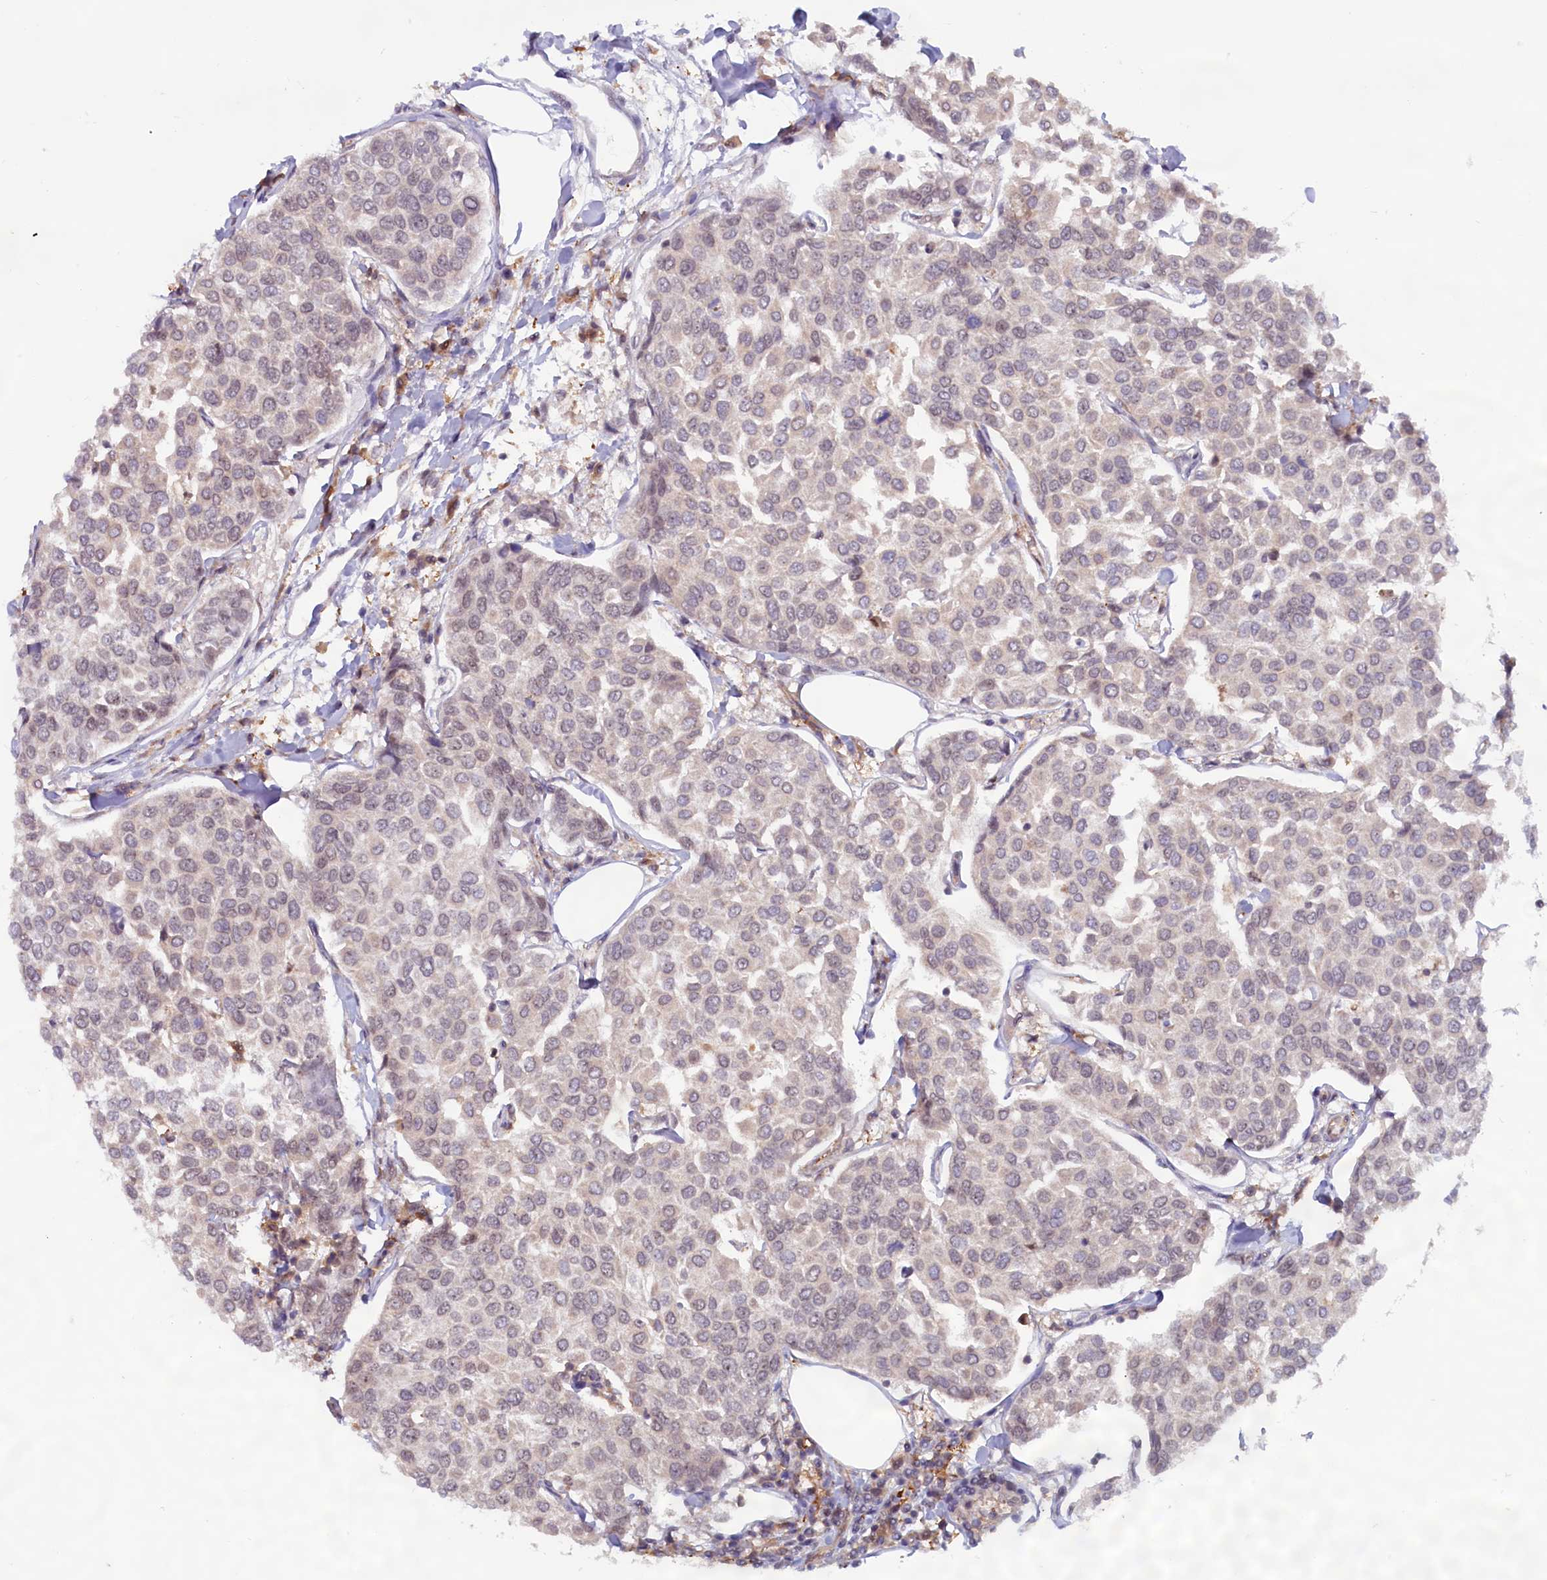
{"staining": {"intensity": "weak", "quantity": "<25%", "location": "nuclear"}, "tissue": "breast cancer", "cell_type": "Tumor cells", "image_type": "cancer", "snomed": [{"axis": "morphology", "description": "Duct carcinoma"}, {"axis": "topography", "description": "Breast"}], "caption": "Tumor cells show no significant expression in invasive ductal carcinoma (breast).", "gene": "C1D", "patient": {"sex": "female", "age": 55}}